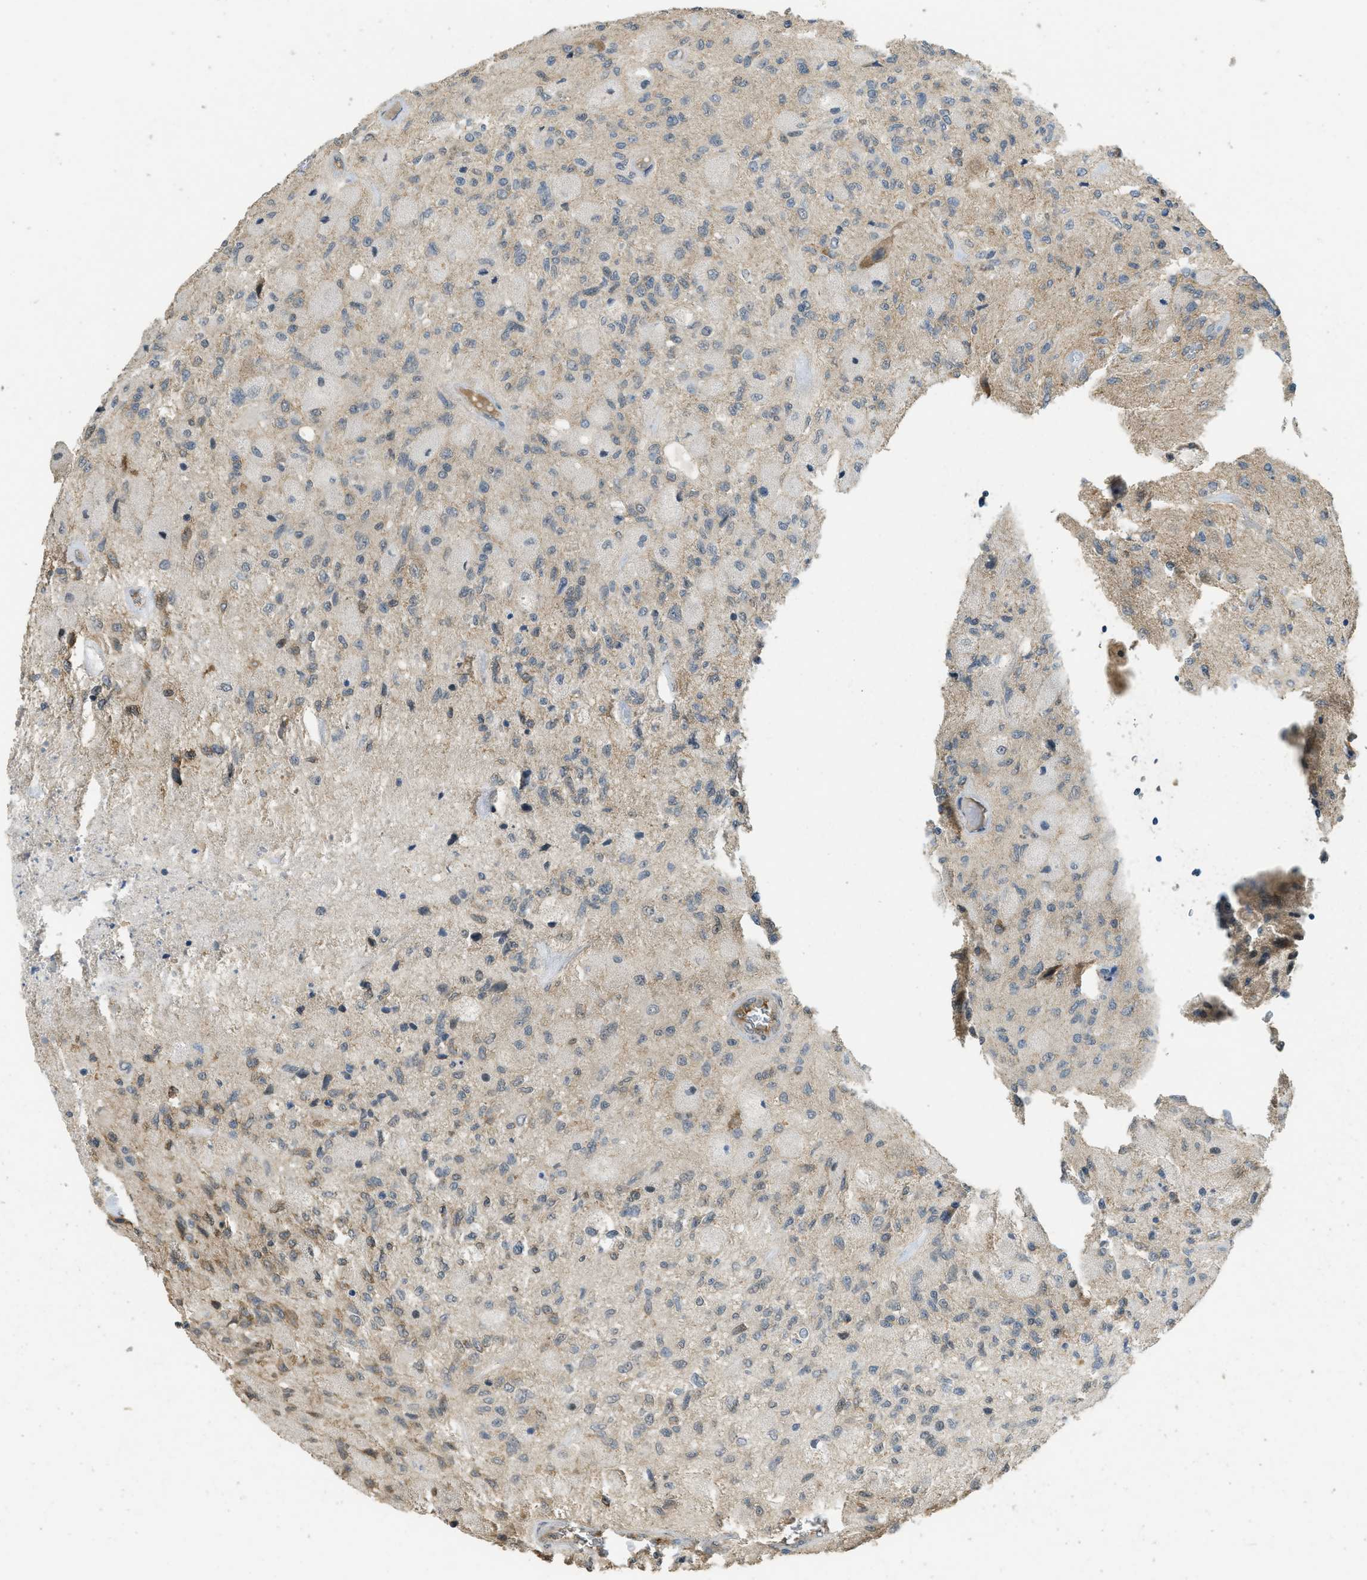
{"staining": {"intensity": "weak", "quantity": "<25%", "location": "cytoplasmic/membranous"}, "tissue": "glioma", "cell_type": "Tumor cells", "image_type": "cancer", "snomed": [{"axis": "morphology", "description": "Normal tissue, NOS"}, {"axis": "morphology", "description": "Glioma, malignant, High grade"}, {"axis": "topography", "description": "Cerebral cortex"}], "caption": "IHC histopathology image of human malignant high-grade glioma stained for a protein (brown), which displays no positivity in tumor cells.", "gene": "IGF2BP2", "patient": {"sex": "male", "age": 77}}